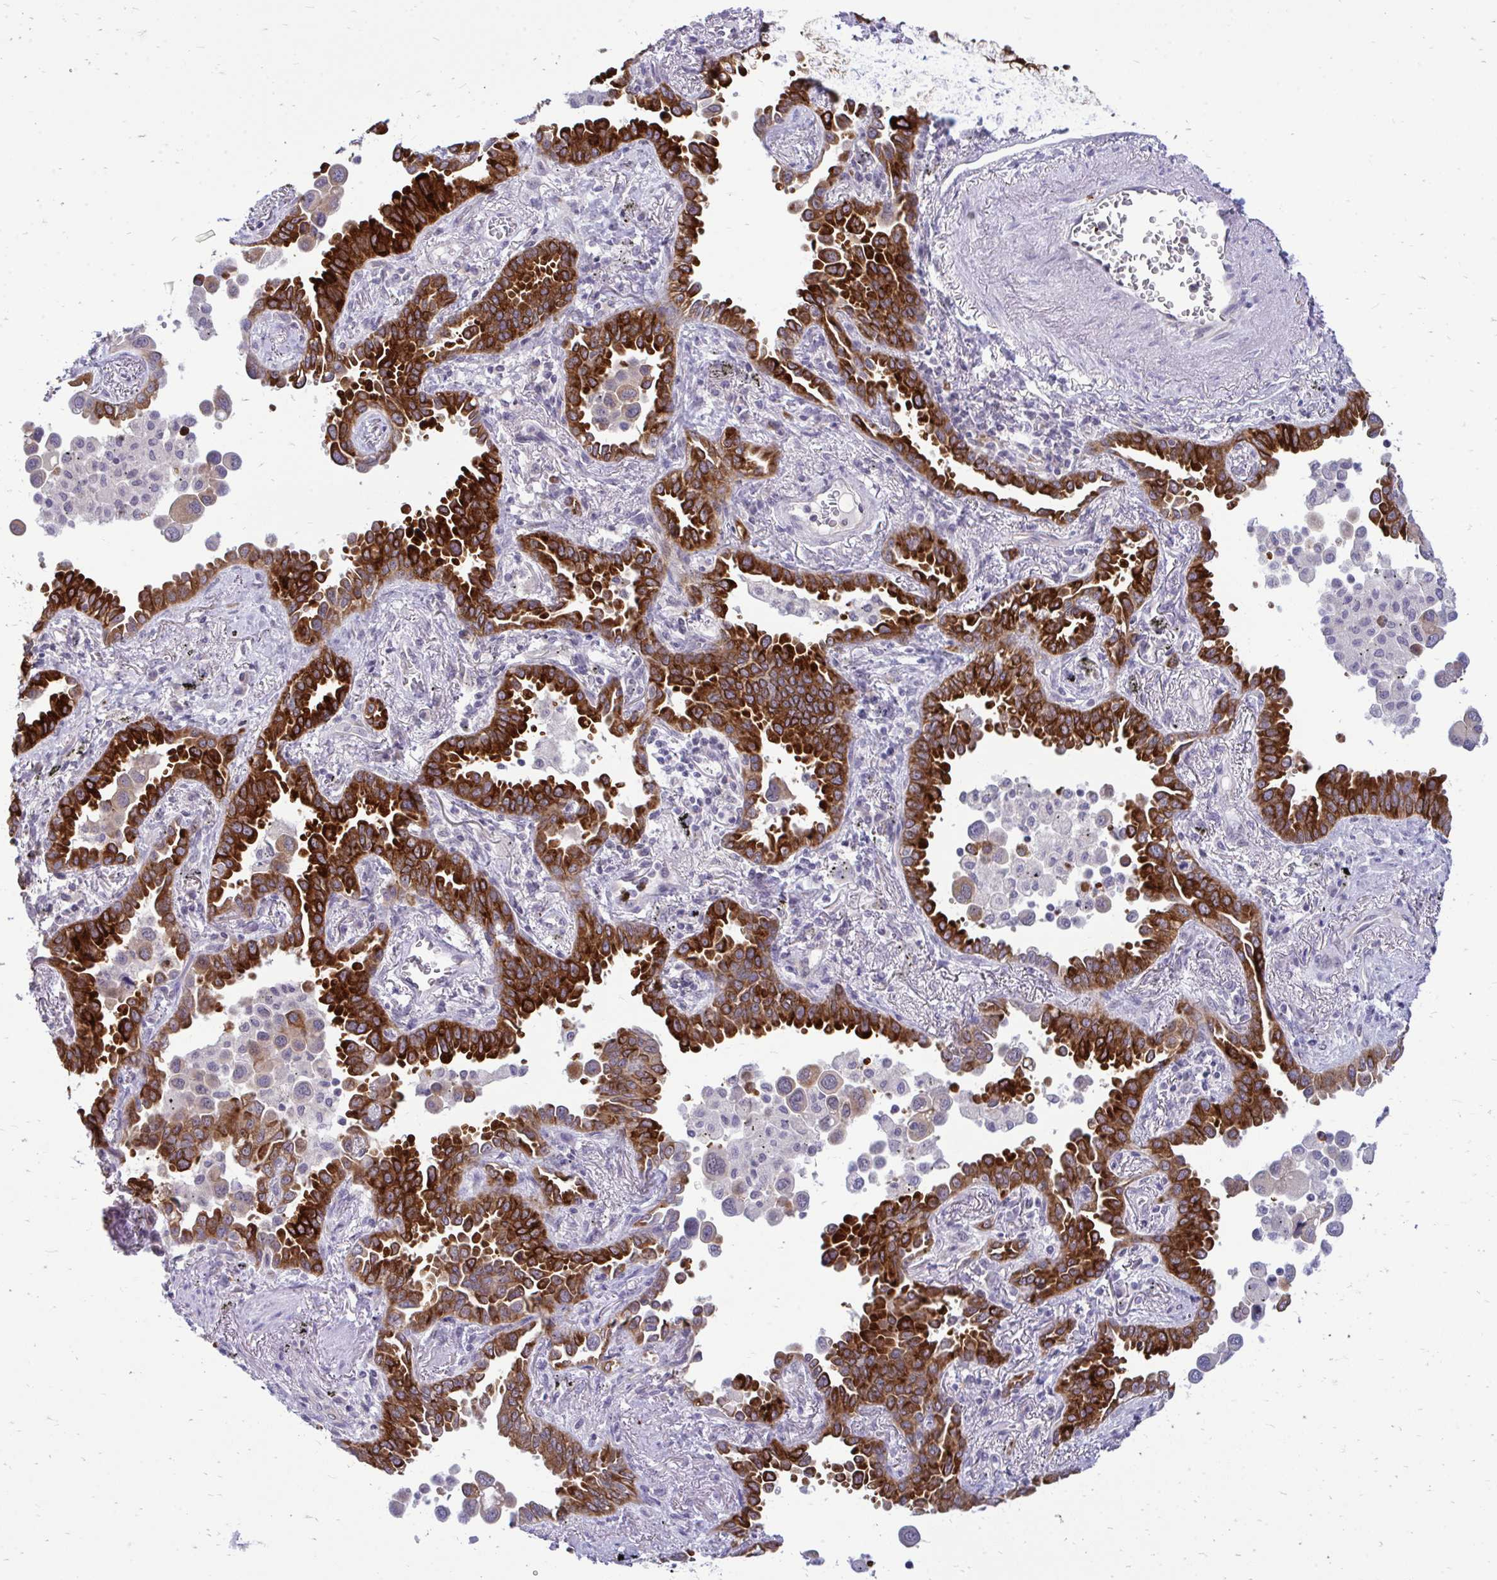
{"staining": {"intensity": "strong", "quantity": ">75%", "location": "cytoplasmic/membranous"}, "tissue": "lung cancer", "cell_type": "Tumor cells", "image_type": "cancer", "snomed": [{"axis": "morphology", "description": "Adenocarcinoma, NOS"}, {"axis": "topography", "description": "Lung"}], "caption": "Immunohistochemical staining of human lung adenocarcinoma displays high levels of strong cytoplasmic/membranous positivity in approximately >75% of tumor cells.", "gene": "ACSL5", "patient": {"sex": "male", "age": 67}}